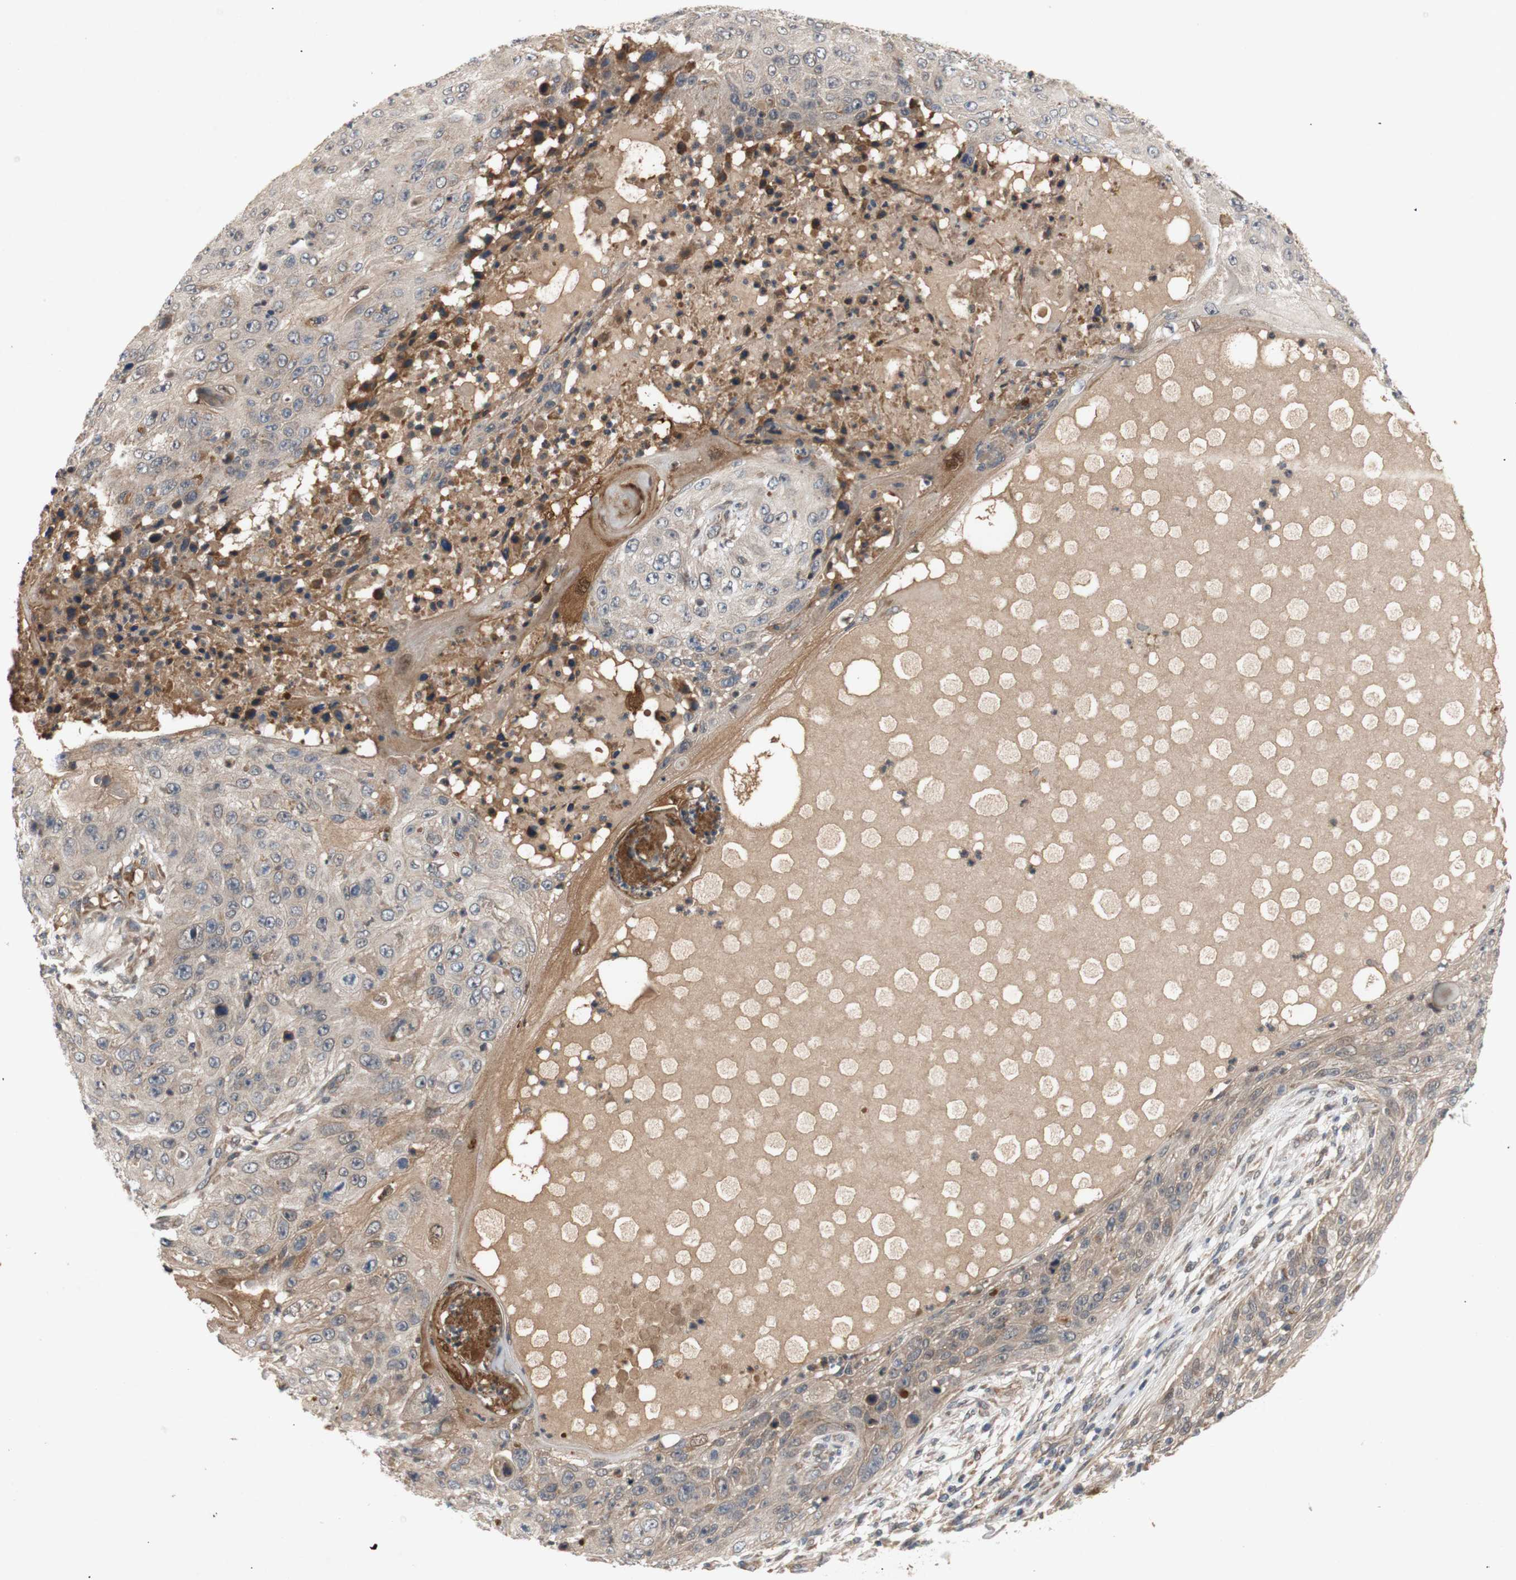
{"staining": {"intensity": "weak", "quantity": ">75%", "location": "cytoplasmic/membranous"}, "tissue": "skin cancer", "cell_type": "Tumor cells", "image_type": "cancer", "snomed": [{"axis": "morphology", "description": "Squamous cell carcinoma, NOS"}, {"axis": "topography", "description": "Skin"}], "caption": "Skin squamous cell carcinoma stained for a protein demonstrates weak cytoplasmic/membranous positivity in tumor cells.", "gene": "PKN1", "patient": {"sex": "female", "age": 80}}